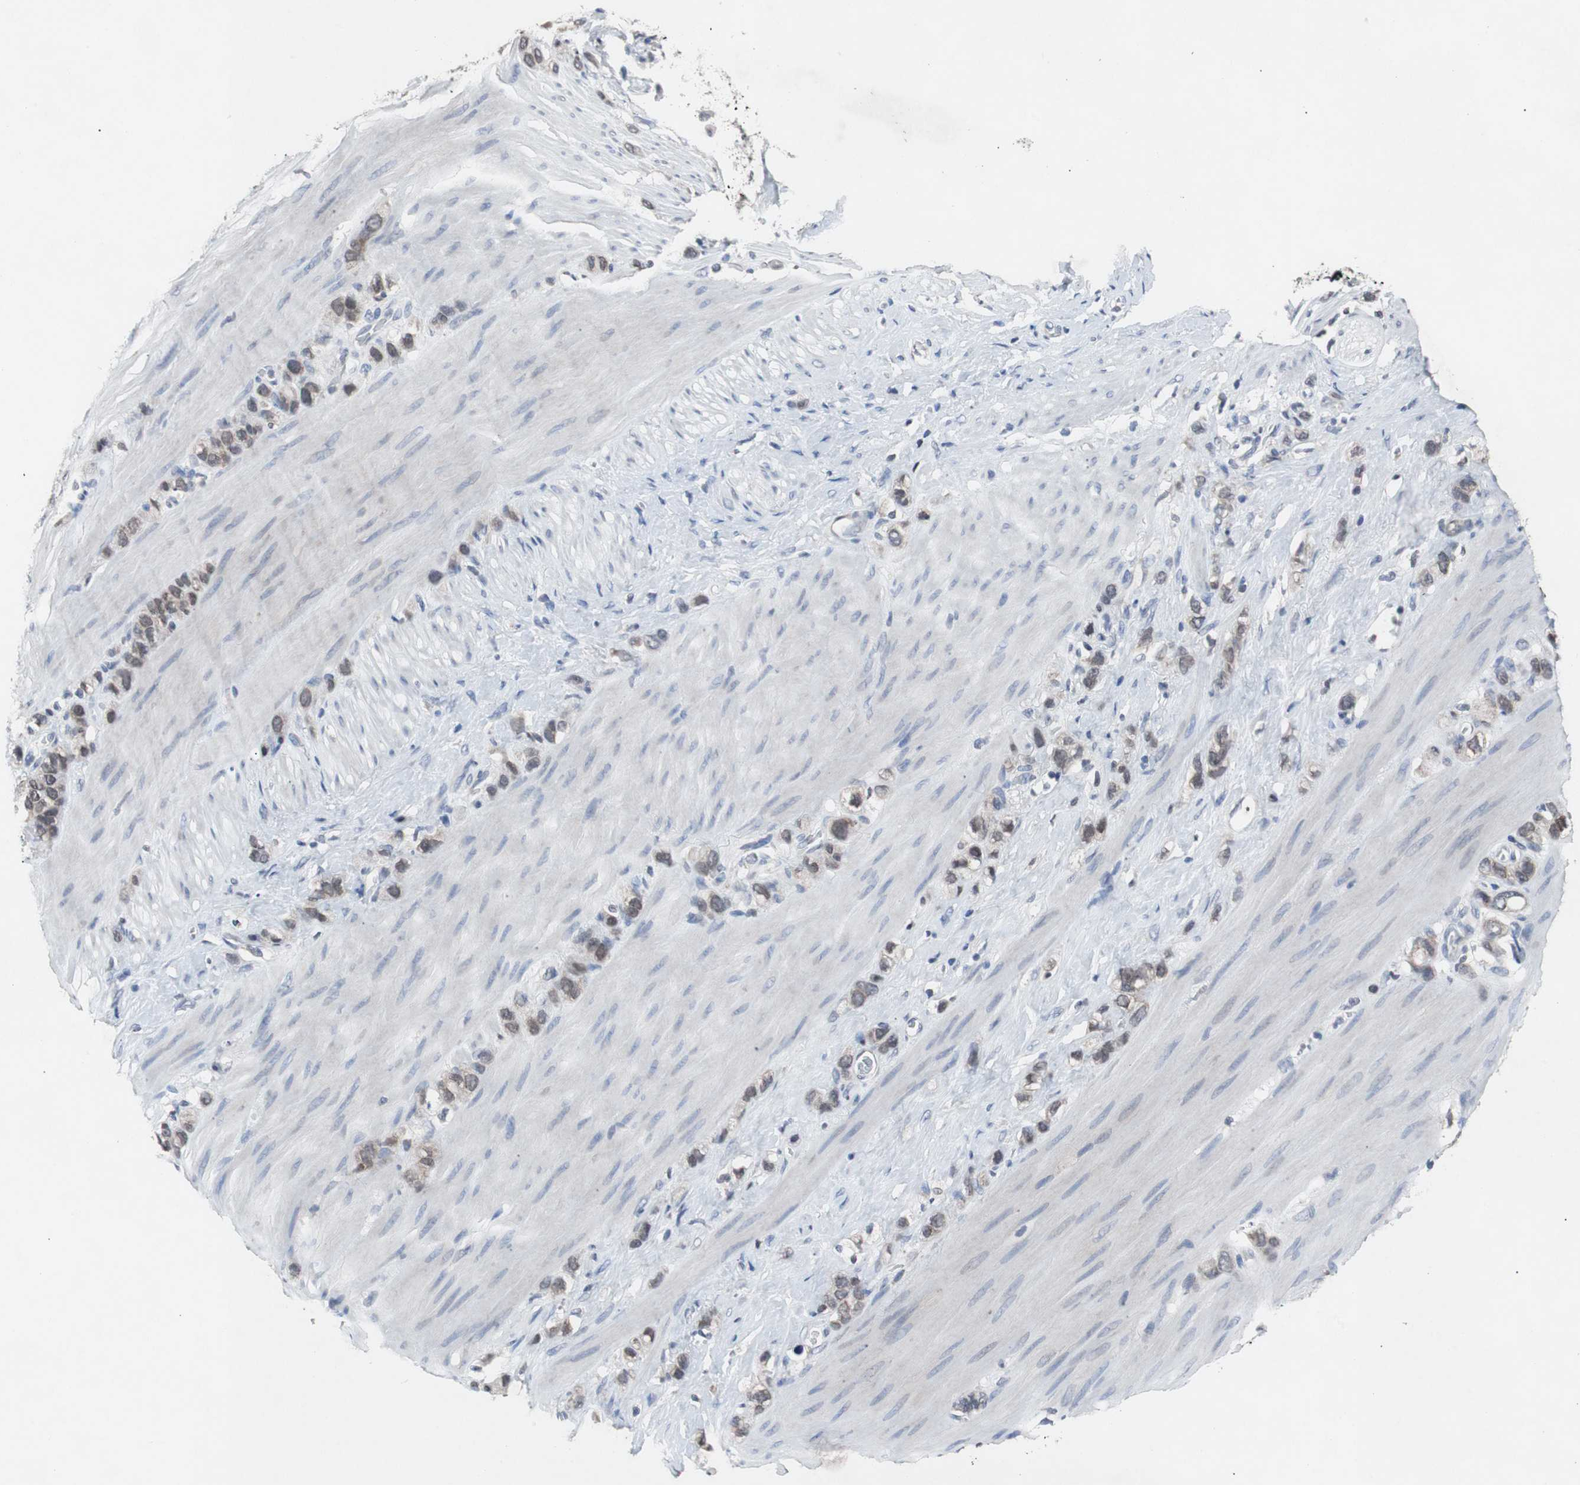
{"staining": {"intensity": "weak", "quantity": ">75%", "location": "nuclear"}, "tissue": "stomach cancer", "cell_type": "Tumor cells", "image_type": "cancer", "snomed": [{"axis": "morphology", "description": "Normal tissue, NOS"}, {"axis": "morphology", "description": "Adenocarcinoma, NOS"}, {"axis": "morphology", "description": "Adenocarcinoma, High grade"}, {"axis": "topography", "description": "Stomach, upper"}, {"axis": "topography", "description": "Stomach"}], "caption": "This is a histology image of immunohistochemistry (IHC) staining of stomach cancer (adenocarcinoma (high-grade)), which shows weak staining in the nuclear of tumor cells.", "gene": "RBM47", "patient": {"sex": "female", "age": 65}}